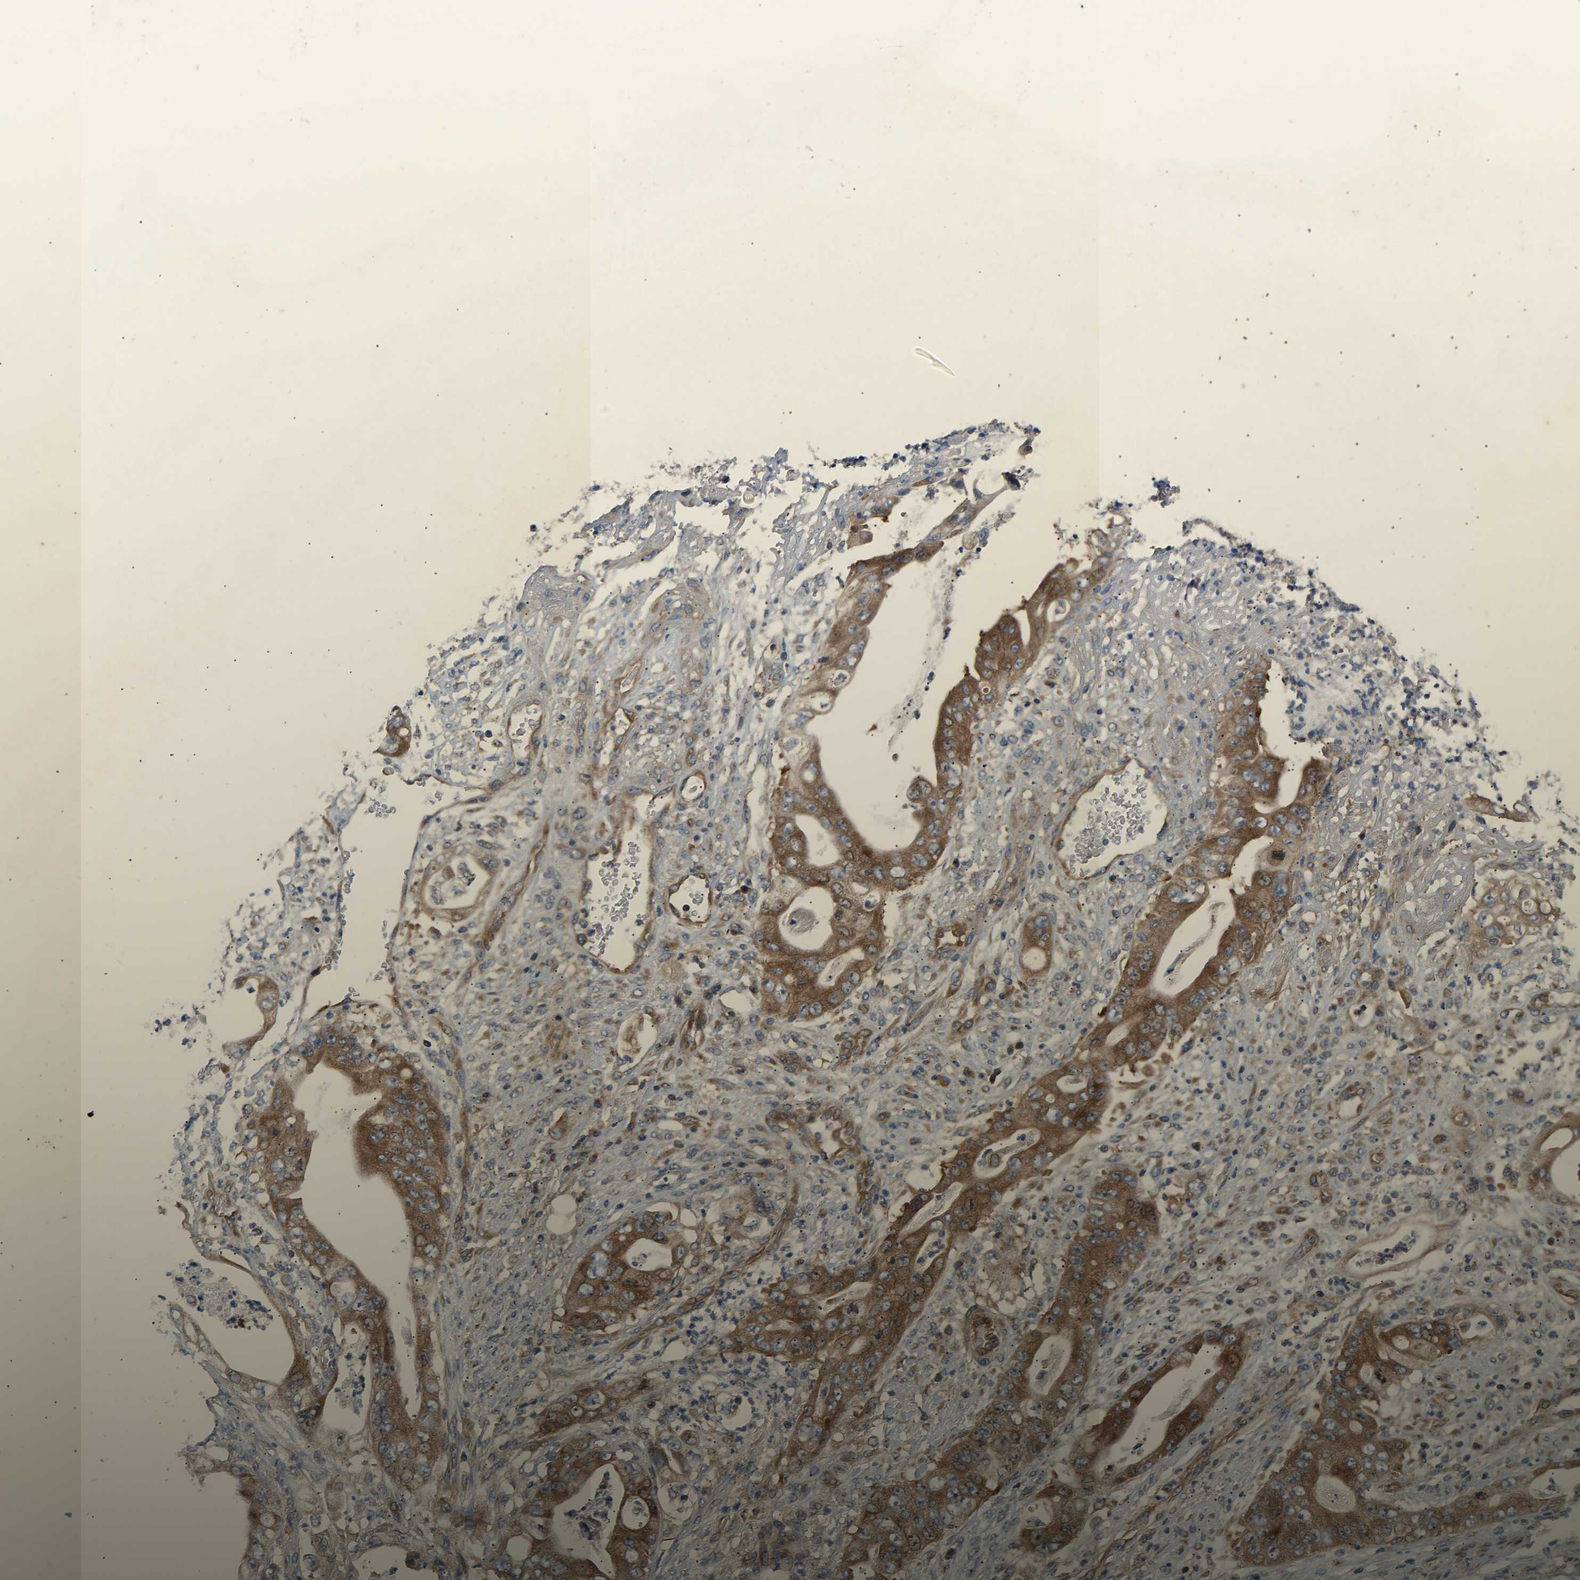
{"staining": {"intensity": "moderate", "quantity": ">75%", "location": "cytoplasmic/membranous"}, "tissue": "stomach cancer", "cell_type": "Tumor cells", "image_type": "cancer", "snomed": [{"axis": "morphology", "description": "Adenocarcinoma, NOS"}, {"axis": "topography", "description": "Stomach"}], "caption": "The immunohistochemical stain highlights moderate cytoplasmic/membranous staining in tumor cells of stomach cancer tissue.", "gene": "LAPTM4B", "patient": {"sex": "female", "age": 73}}